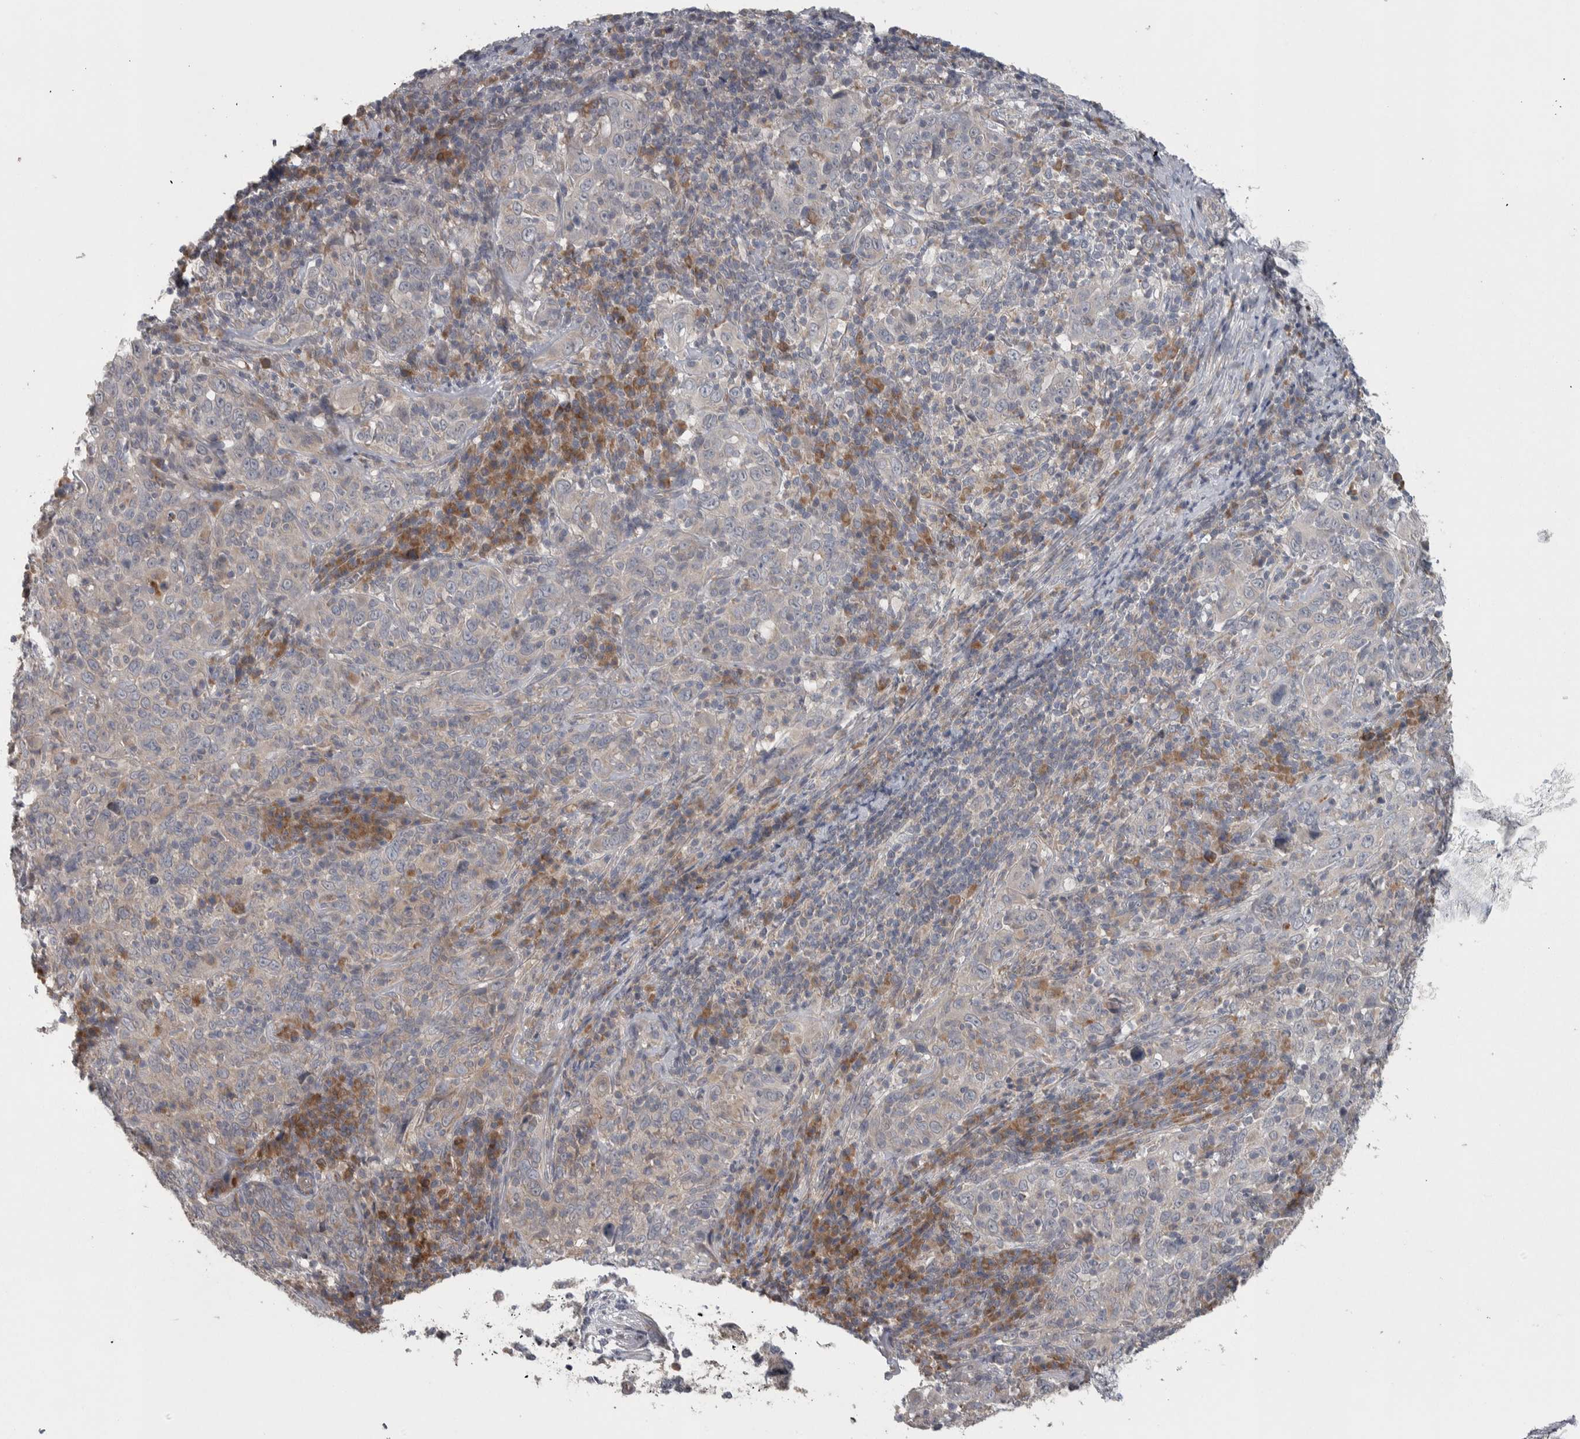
{"staining": {"intensity": "negative", "quantity": "none", "location": "none"}, "tissue": "cervical cancer", "cell_type": "Tumor cells", "image_type": "cancer", "snomed": [{"axis": "morphology", "description": "Squamous cell carcinoma, NOS"}, {"axis": "topography", "description": "Cervix"}], "caption": "Cervical squamous cell carcinoma was stained to show a protein in brown. There is no significant positivity in tumor cells.", "gene": "SRP68", "patient": {"sex": "female", "age": 46}}